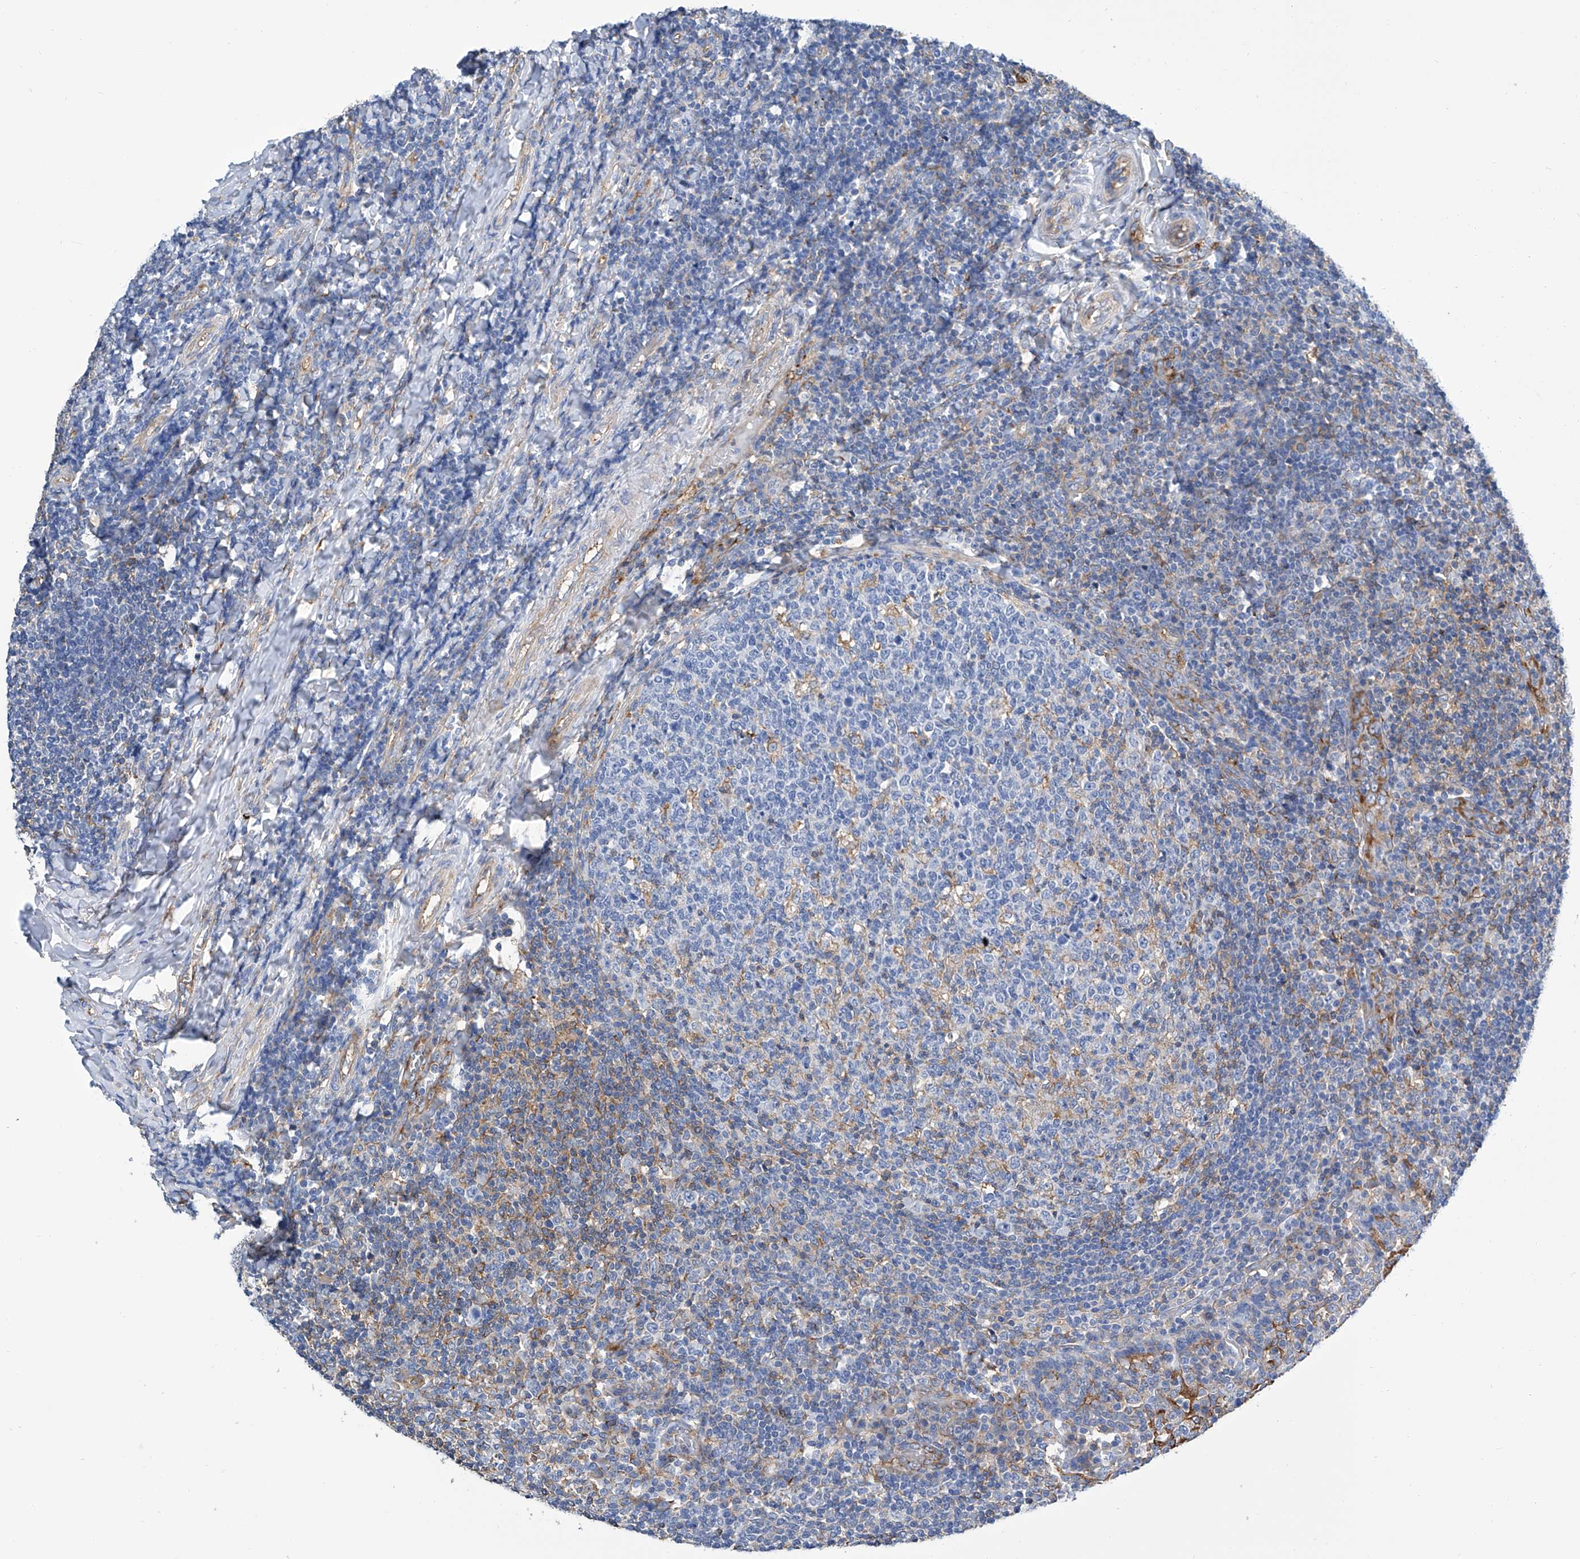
{"staining": {"intensity": "weak", "quantity": "<25%", "location": "cytoplasmic/membranous"}, "tissue": "tonsil", "cell_type": "Germinal center cells", "image_type": "normal", "snomed": [{"axis": "morphology", "description": "Normal tissue, NOS"}, {"axis": "topography", "description": "Tonsil"}], "caption": "IHC of unremarkable human tonsil reveals no expression in germinal center cells. (Brightfield microscopy of DAB immunohistochemistry at high magnification).", "gene": "GPT", "patient": {"sex": "female", "age": 19}}